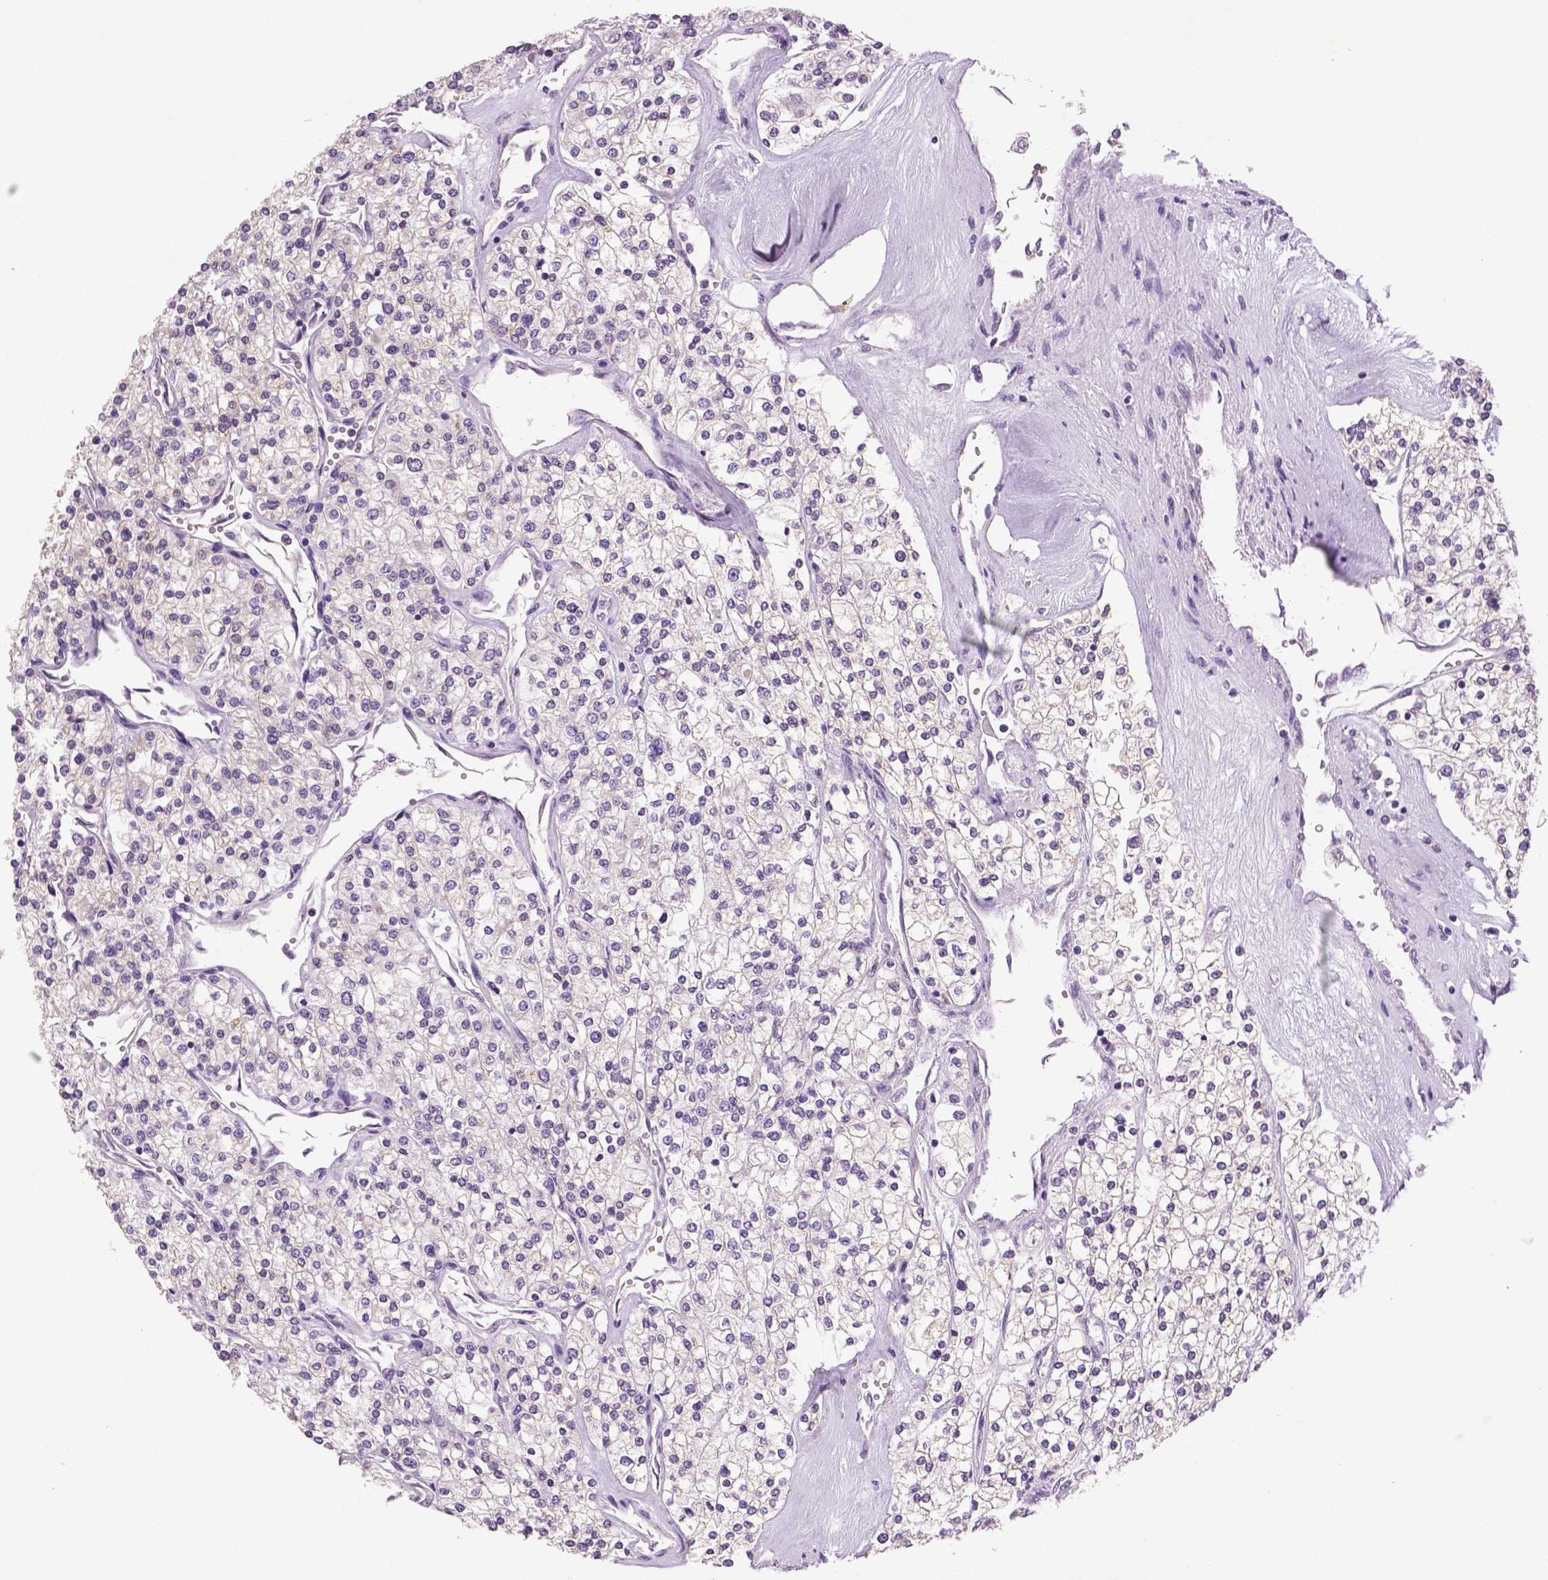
{"staining": {"intensity": "negative", "quantity": "none", "location": "none"}, "tissue": "renal cancer", "cell_type": "Tumor cells", "image_type": "cancer", "snomed": [{"axis": "morphology", "description": "Adenocarcinoma, NOS"}, {"axis": "topography", "description": "Kidney"}], "caption": "Renal cancer stained for a protein using immunohistochemistry demonstrates no expression tumor cells.", "gene": "DNAH12", "patient": {"sex": "male", "age": 80}}